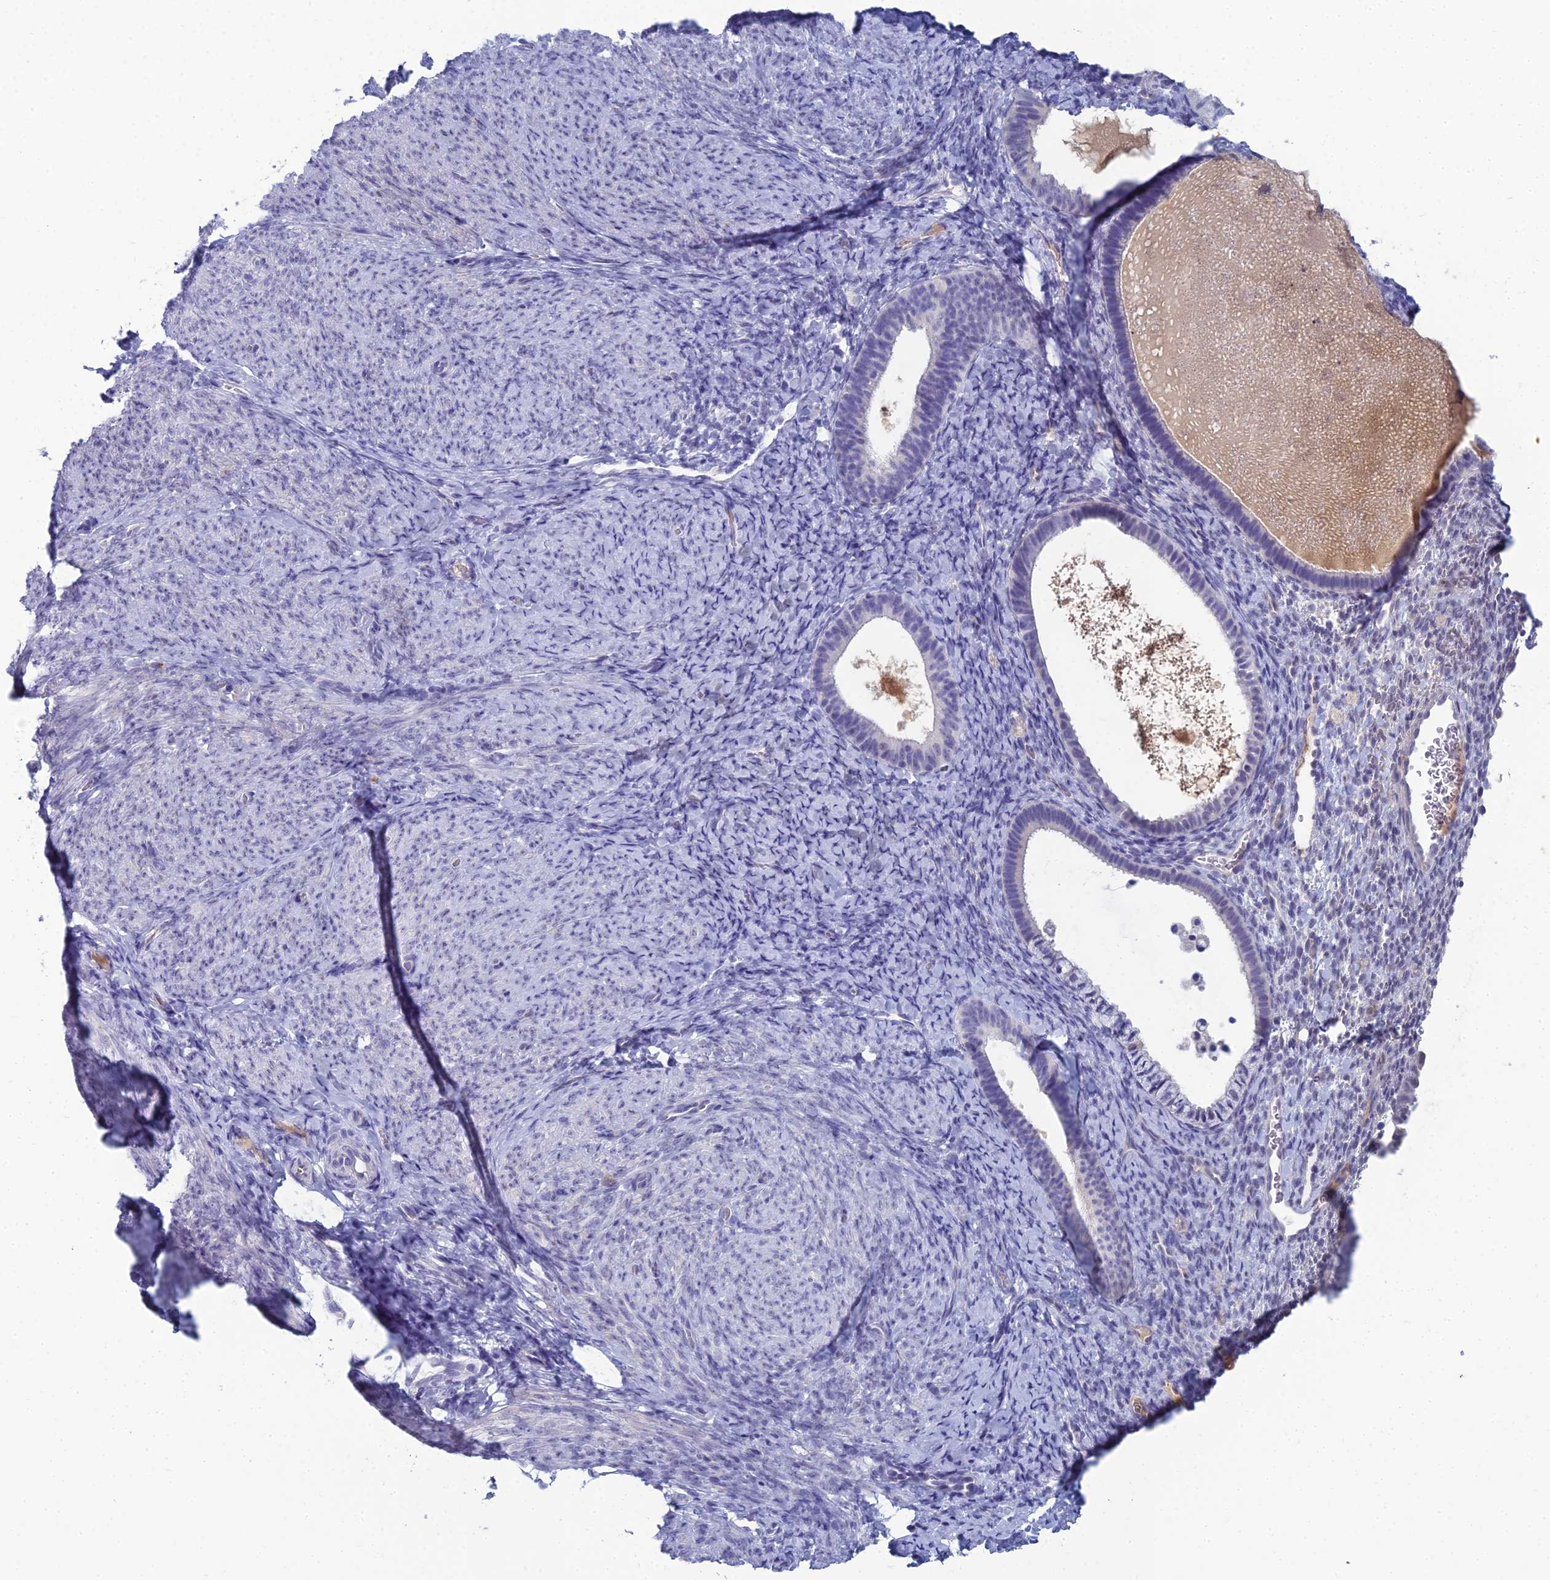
{"staining": {"intensity": "negative", "quantity": "none", "location": "none"}, "tissue": "endometrium", "cell_type": "Cells in endometrial stroma", "image_type": "normal", "snomed": [{"axis": "morphology", "description": "Normal tissue, NOS"}, {"axis": "topography", "description": "Endometrium"}], "caption": "Cells in endometrial stroma are negative for protein expression in normal human endometrium. (Stains: DAB IHC with hematoxylin counter stain, Microscopy: brightfield microscopy at high magnification).", "gene": "MUC13", "patient": {"sex": "female", "age": 65}}